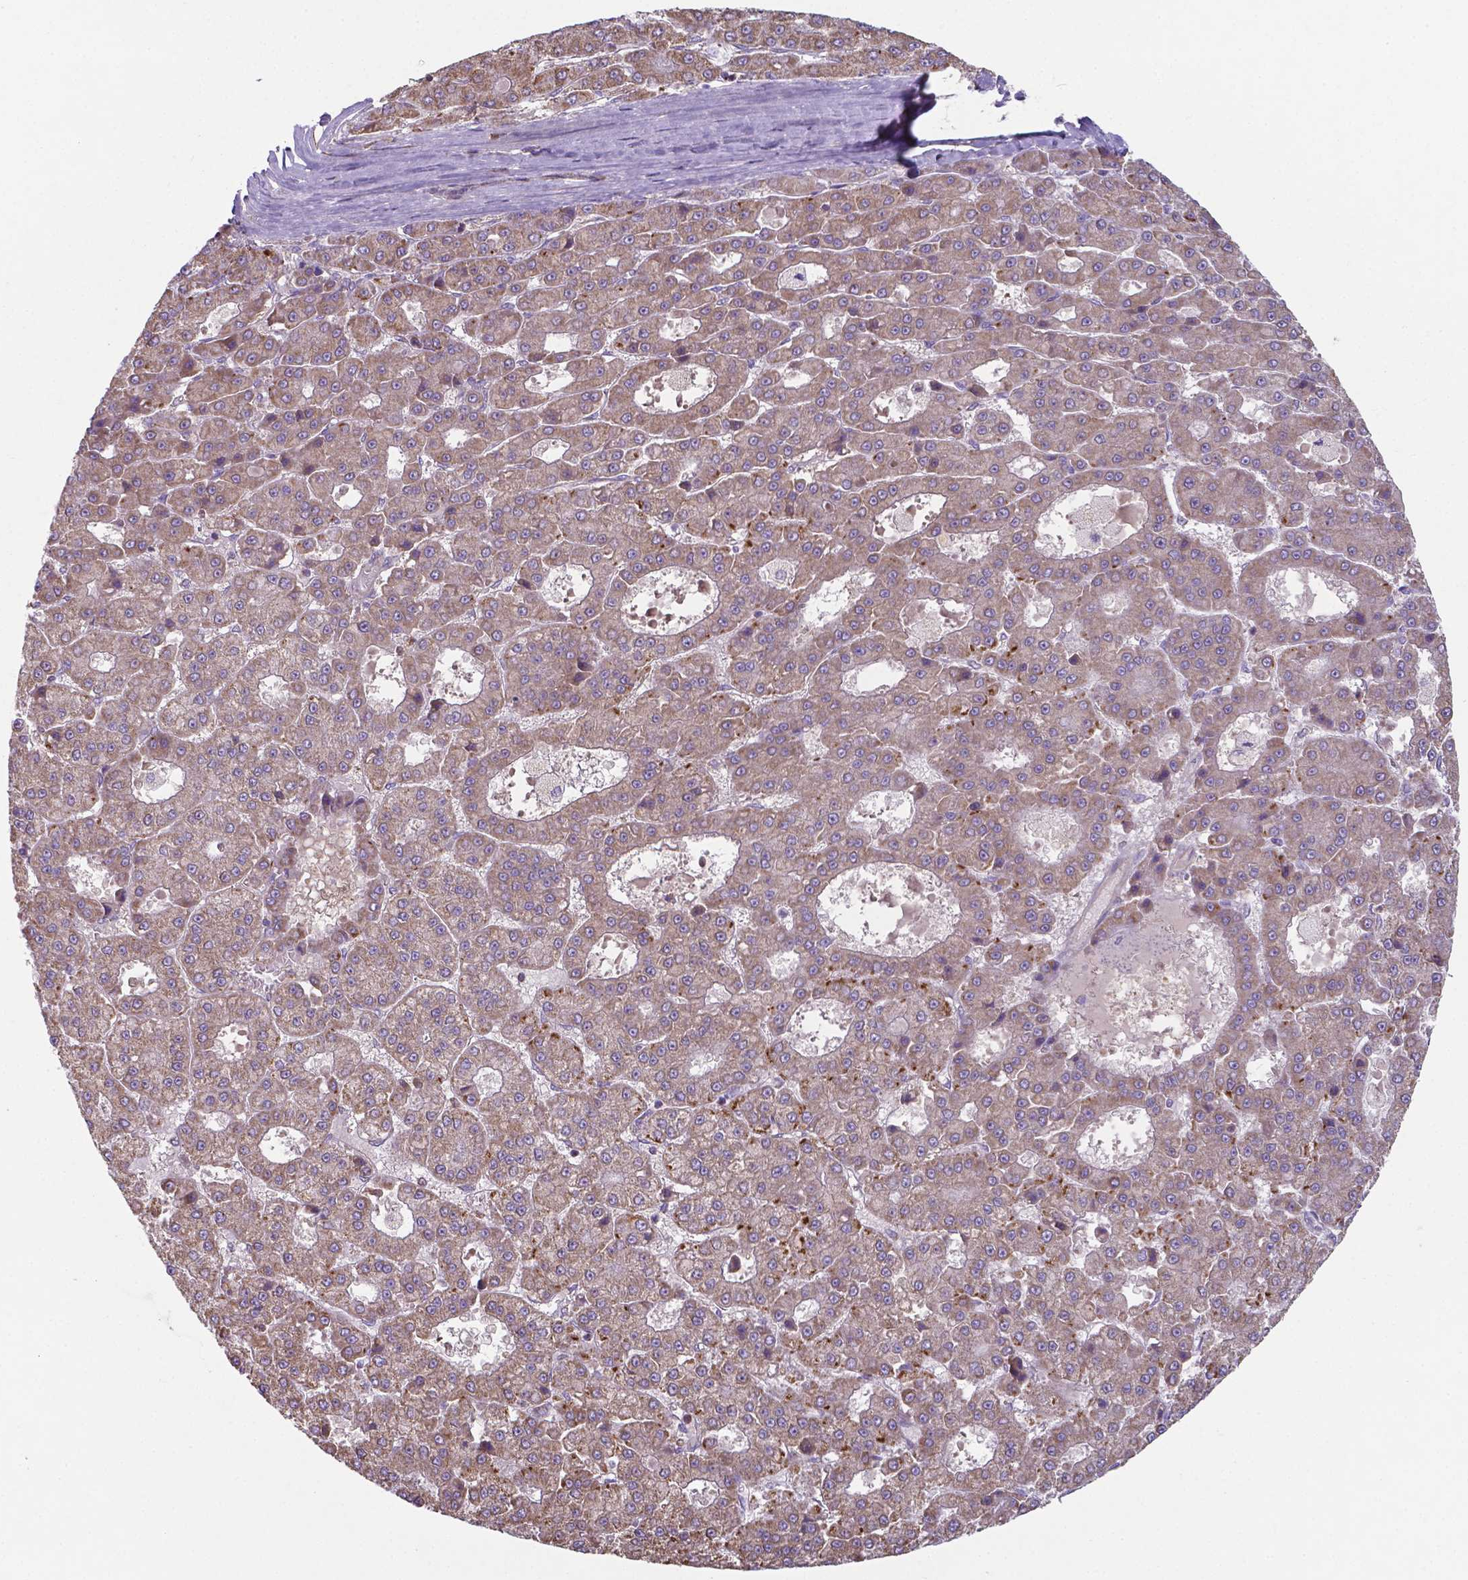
{"staining": {"intensity": "weak", "quantity": ">75%", "location": "cytoplasmic/membranous"}, "tissue": "liver cancer", "cell_type": "Tumor cells", "image_type": "cancer", "snomed": [{"axis": "morphology", "description": "Carcinoma, Hepatocellular, NOS"}, {"axis": "topography", "description": "Liver"}], "caption": "A photomicrograph of liver cancer (hepatocellular carcinoma) stained for a protein shows weak cytoplasmic/membranous brown staining in tumor cells. (DAB (3,3'-diaminobenzidine) IHC with brightfield microscopy, high magnification).", "gene": "FAM114A1", "patient": {"sex": "male", "age": 70}}